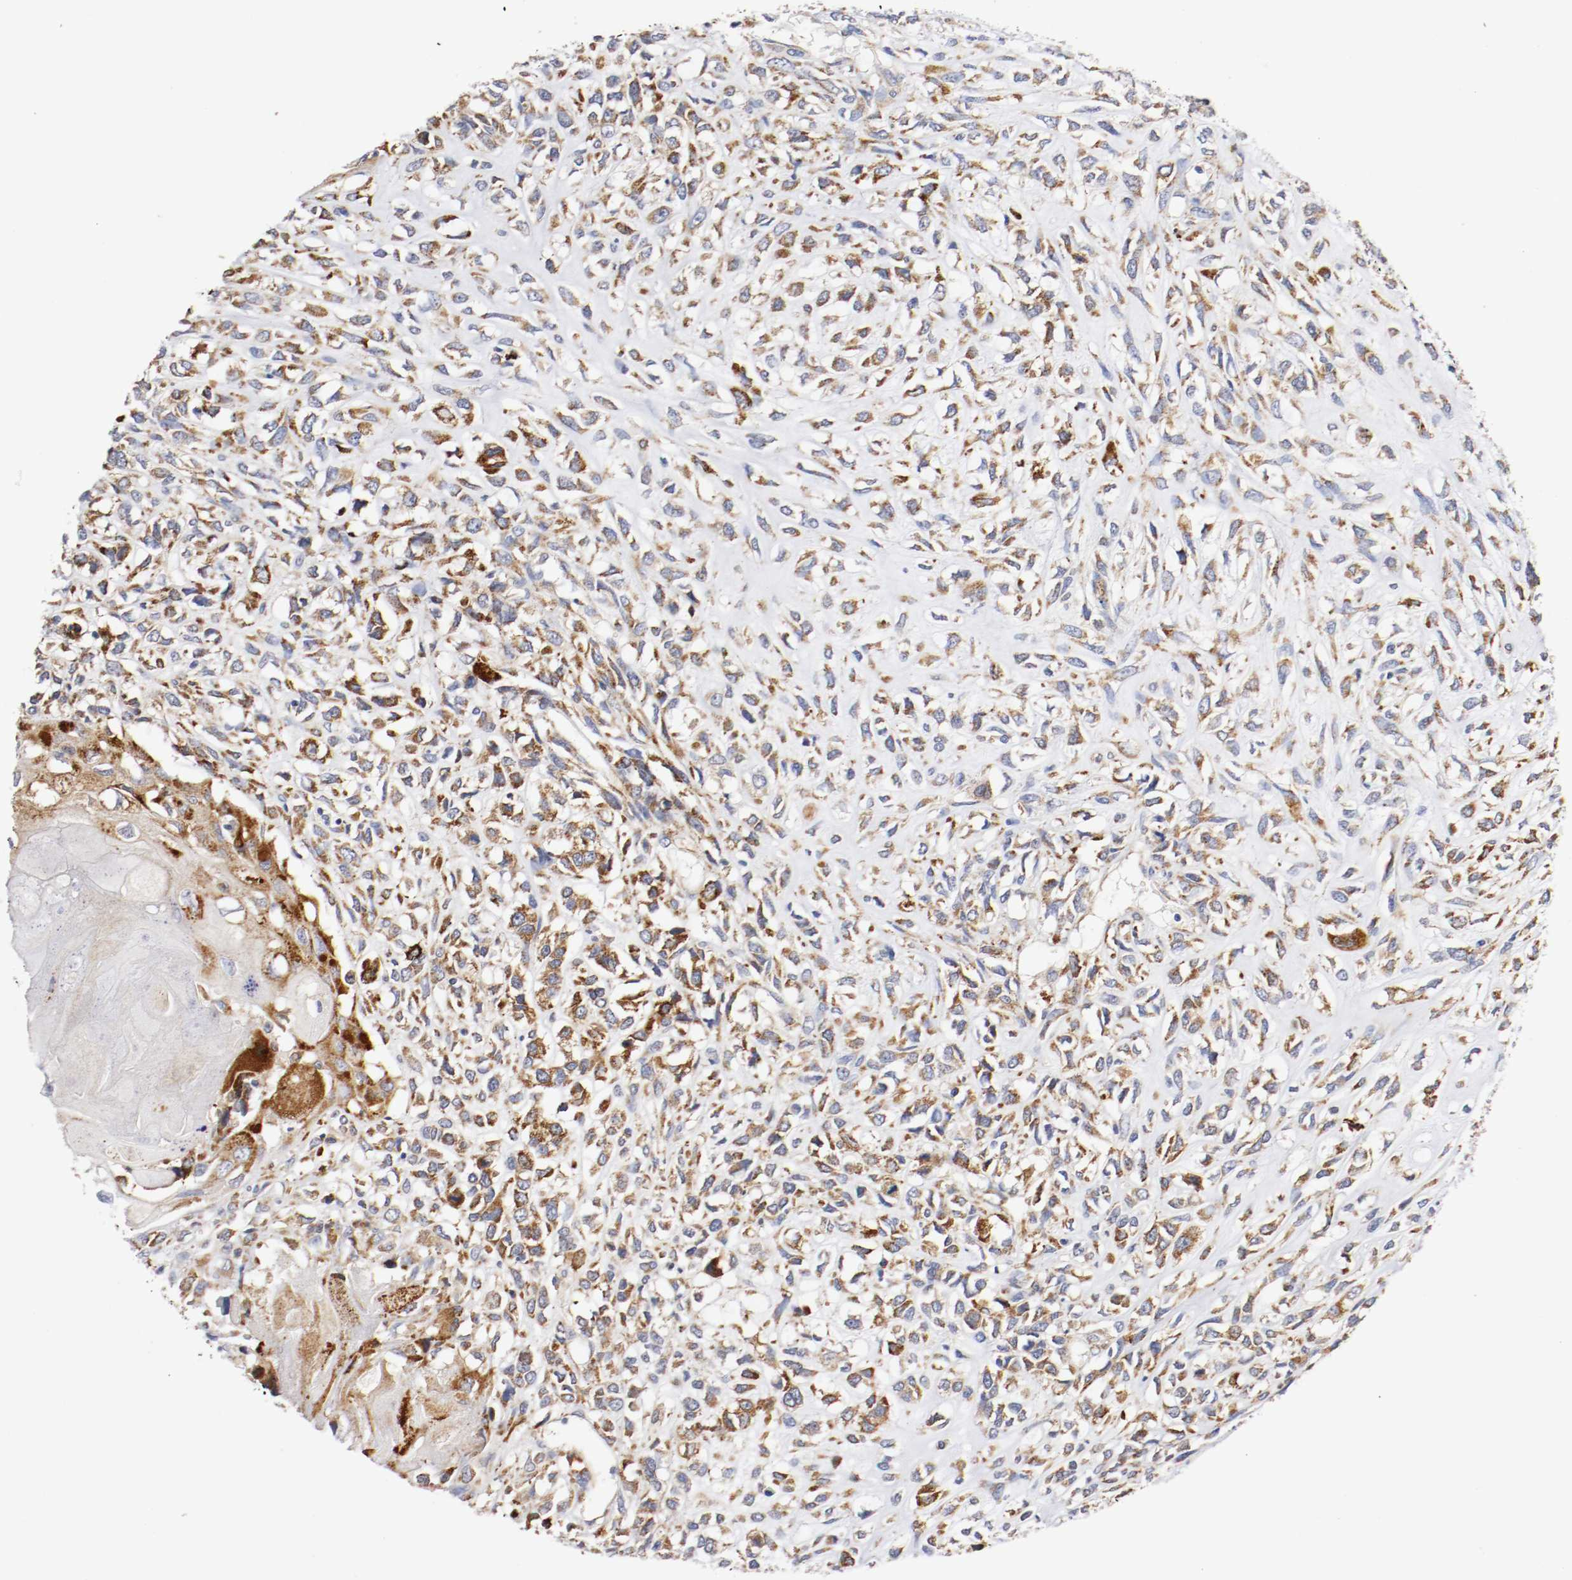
{"staining": {"intensity": "moderate", "quantity": ">75%", "location": "cytoplasmic/membranous"}, "tissue": "head and neck cancer", "cell_type": "Tumor cells", "image_type": "cancer", "snomed": [{"axis": "morphology", "description": "Necrosis, NOS"}, {"axis": "morphology", "description": "Neoplasm, malignant, NOS"}, {"axis": "topography", "description": "Salivary gland"}, {"axis": "topography", "description": "Head-Neck"}], "caption": "Immunohistochemical staining of head and neck neoplasm (malignant) demonstrates medium levels of moderate cytoplasmic/membranous protein expression in about >75% of tumor cells. (DAB (3,3'-diaminobenzidine) IHC, brown staining for protein, blue staining for nuclei).", "gene": "TRAF2", "patient": {"sex": "male", "age": 43}}